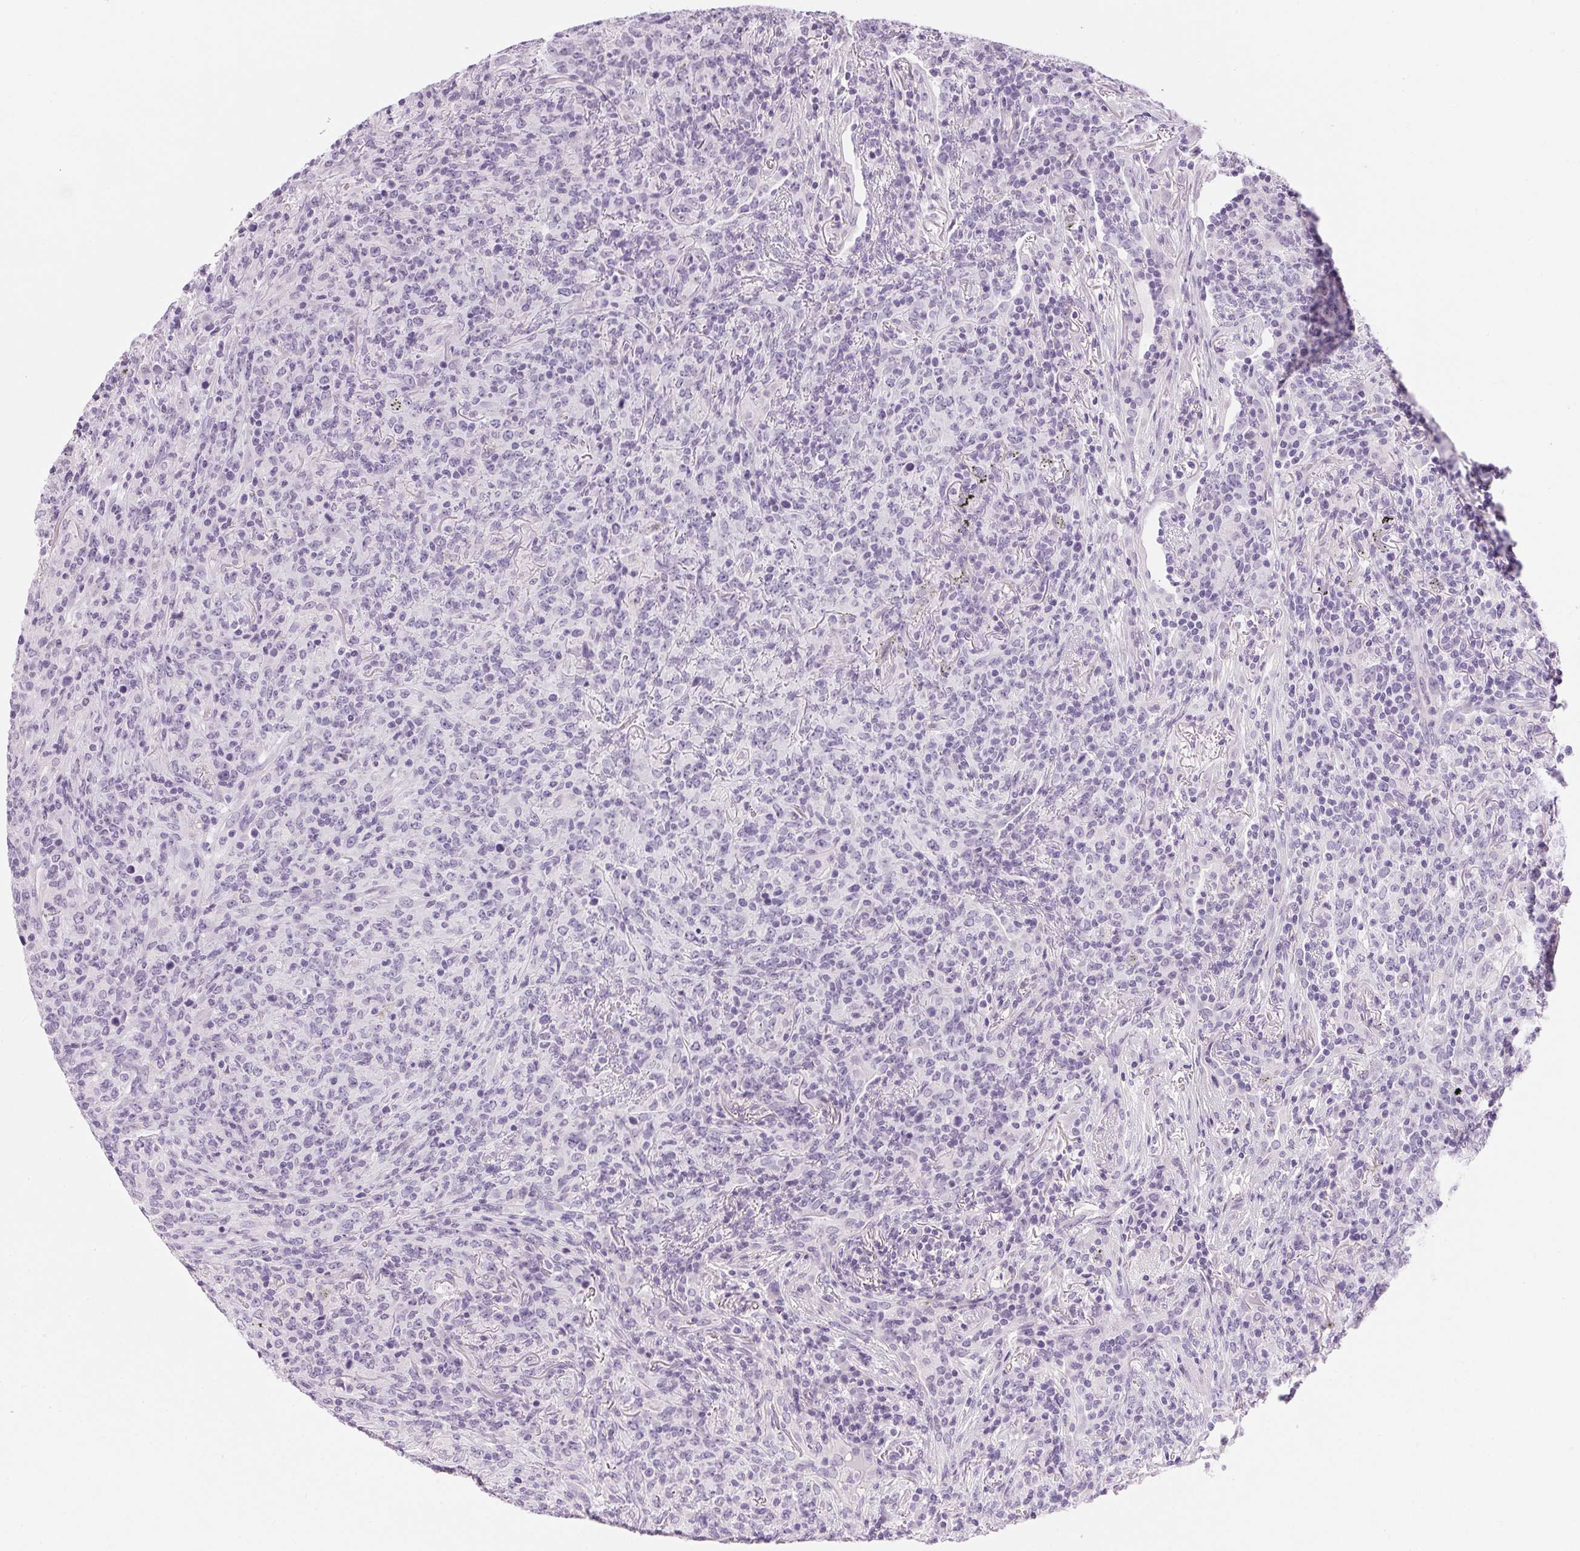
{"staining": {"intensity": "negative", "quantity": "none", "location": "none"}, "tissue": "lymphoma", "cell_type": "Tumor cells", "image_type": "cancer", "snomed": [{"axis": "morphology", "description": "Malignant lymphoma, non-Hodgkin's type, High grade"}, {"axis": "topography", "description": "Lung"}], "caption": "Lymphoma stained for a protein using immunohistochemistry (IHC) exhibits no positivity tumor cells.", "gene": "IGFBP1", "patient": {"sex": "male", "age": 79}}